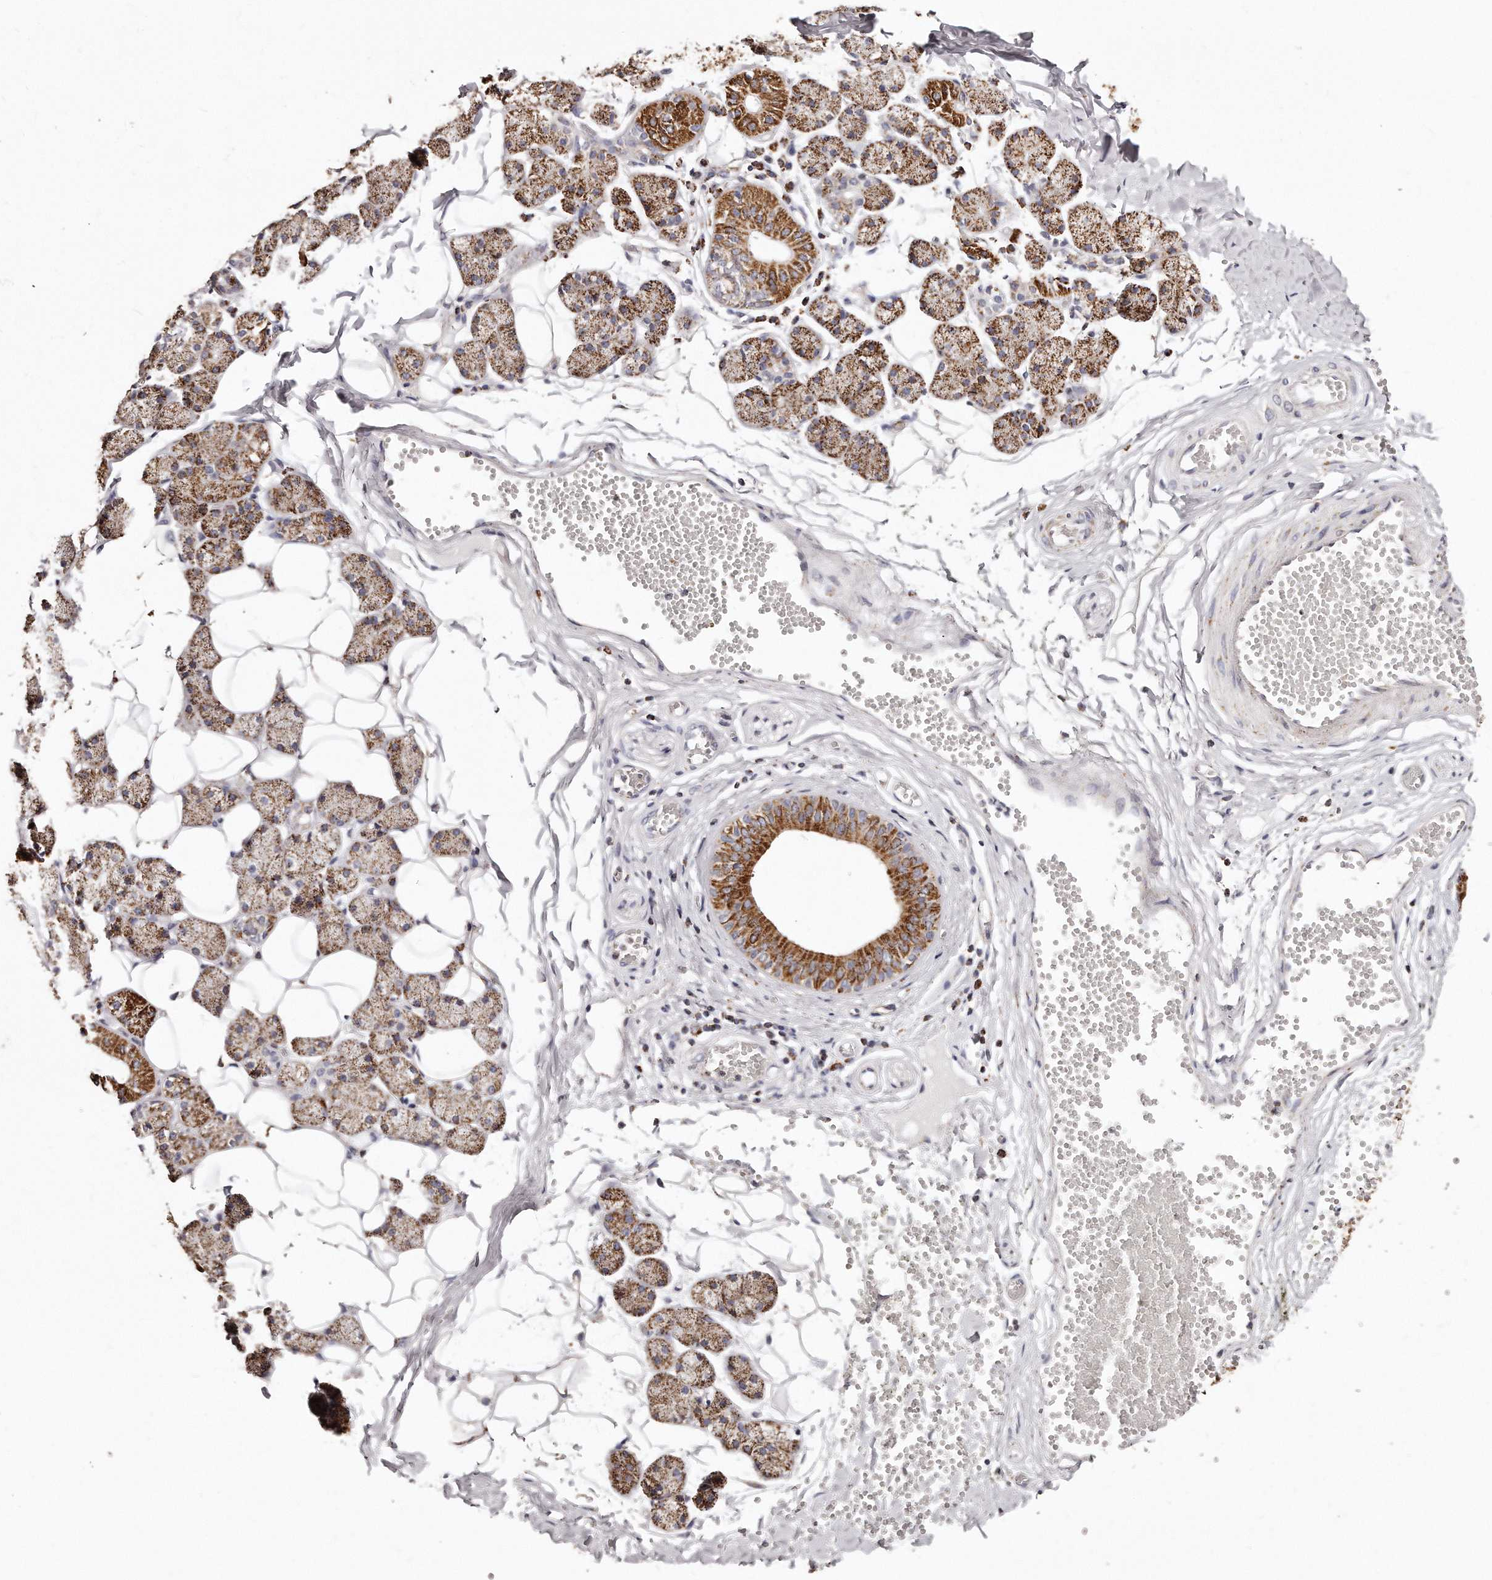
{"staining": {"intensity": "strong", "quantity": ">75%", "location": "cytoplasmic/membranous"}, "tissue": "salivary gland", "cell_type": "Glandular cells", "image_type": "normal", "snomed": [{"axis": "morphology", "description": "Normal tissue, NOS"}, {"axis": "topography", "description": "Salivary gland"}], "caption": "Salivary gland was stained to show a protein in brown. There is high levels of strong cytoplasmic/membranous expression in approximately >75% of glandular cells. (DAB (3,3'-diaminobenzidine) IHC with brightfield microscopy, high magnification).", "gene": "RTKN", "patient": {"sex": "female", "age": 33}}